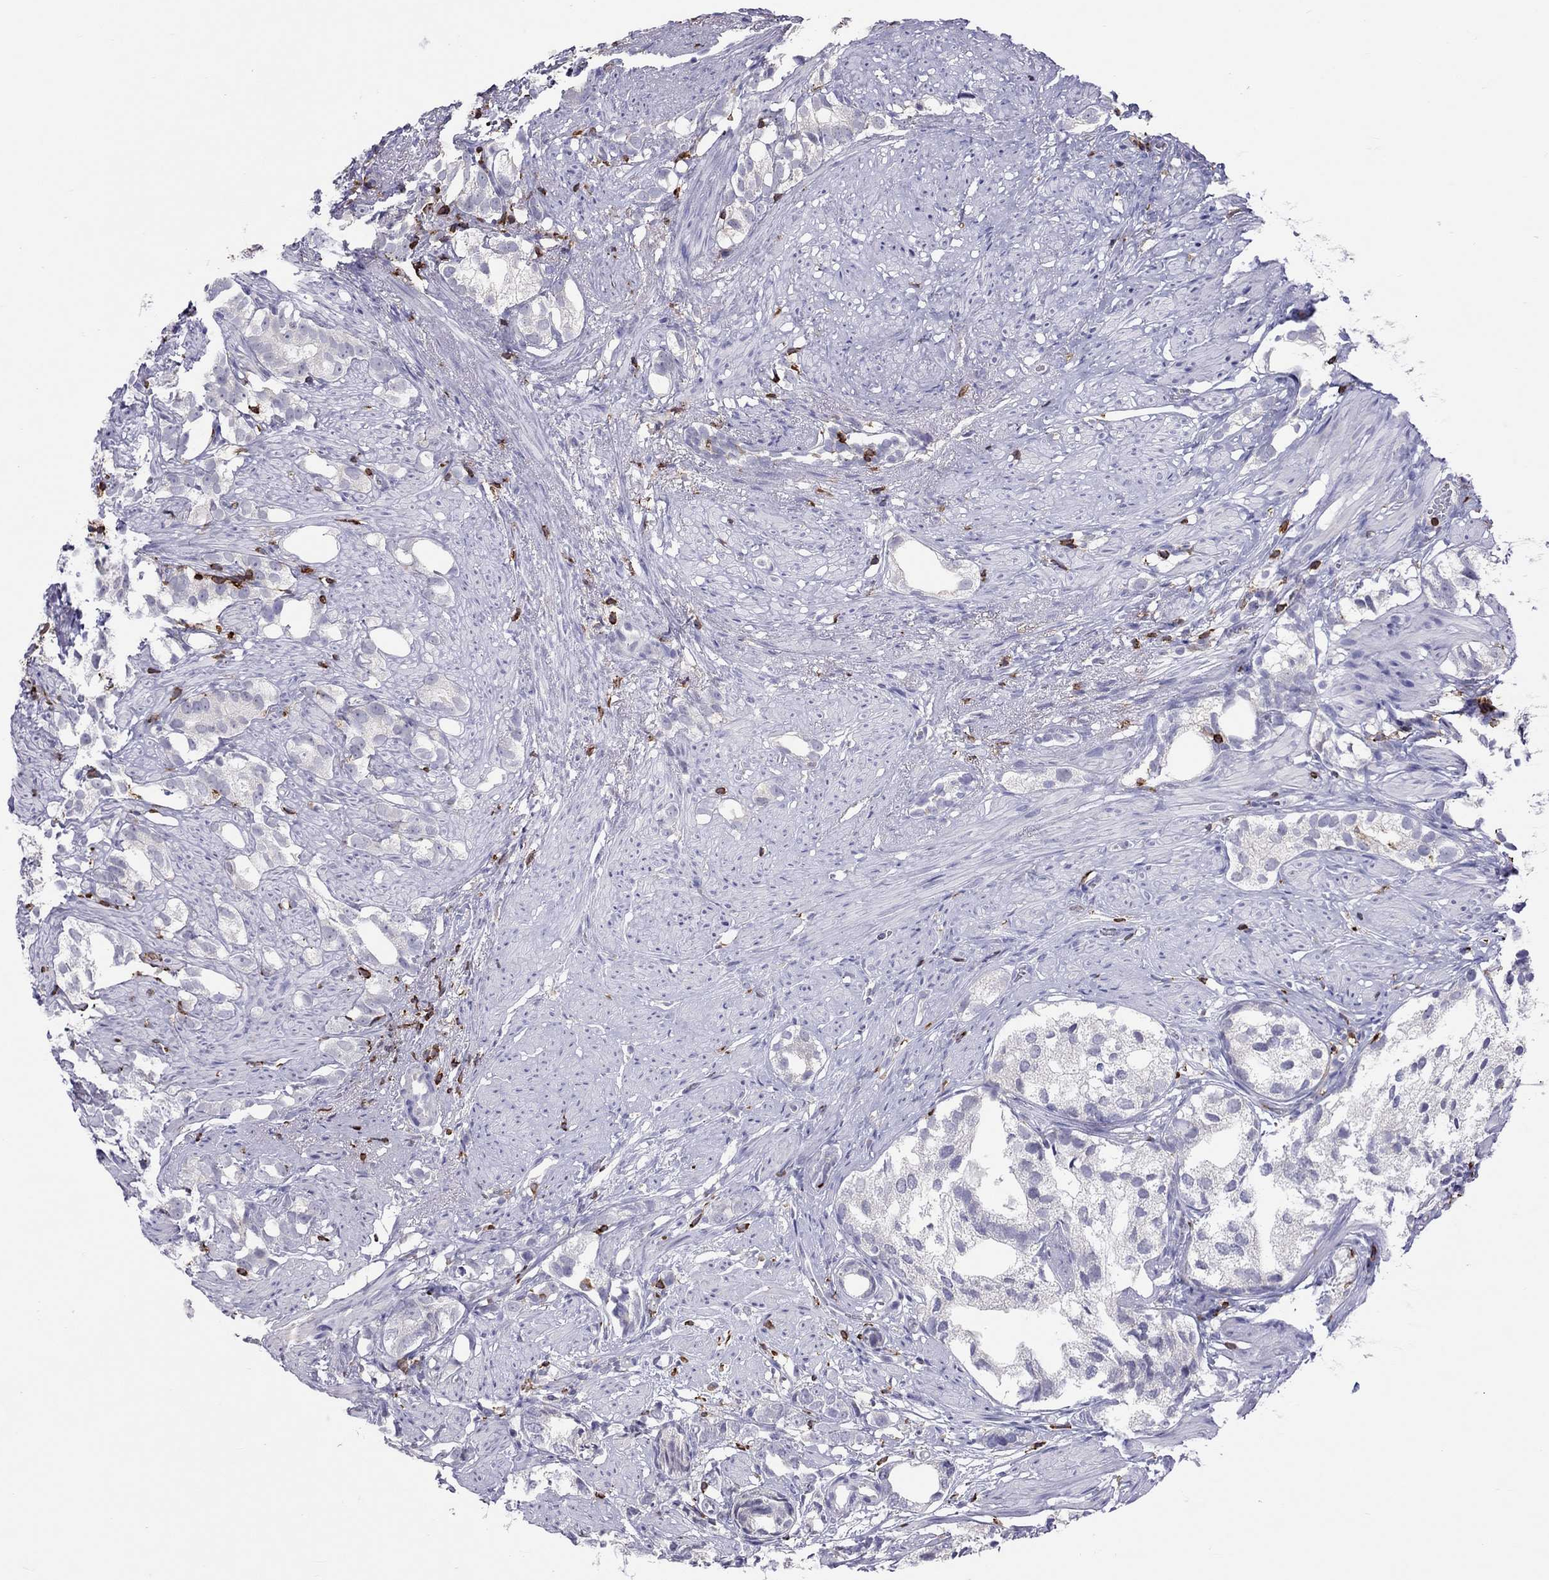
{"staining": {"intensity": "negative", "quantity": "none", "location": "none"}, "tissue": "prostate cancer", "cell_type": "Tumor cells", "image_type": "cancer", "snomed": [{"axis": "morphology", "description": "Adenocarcinoma, High grade"}, {"axis": "topography", "description": "Prostate"}], "caption": "Tumor cells show no significant positivity in prostate adenocarcinoma (high-grade).", "gene": "MND1", "patient": {"sex": "male", "age": 82}}